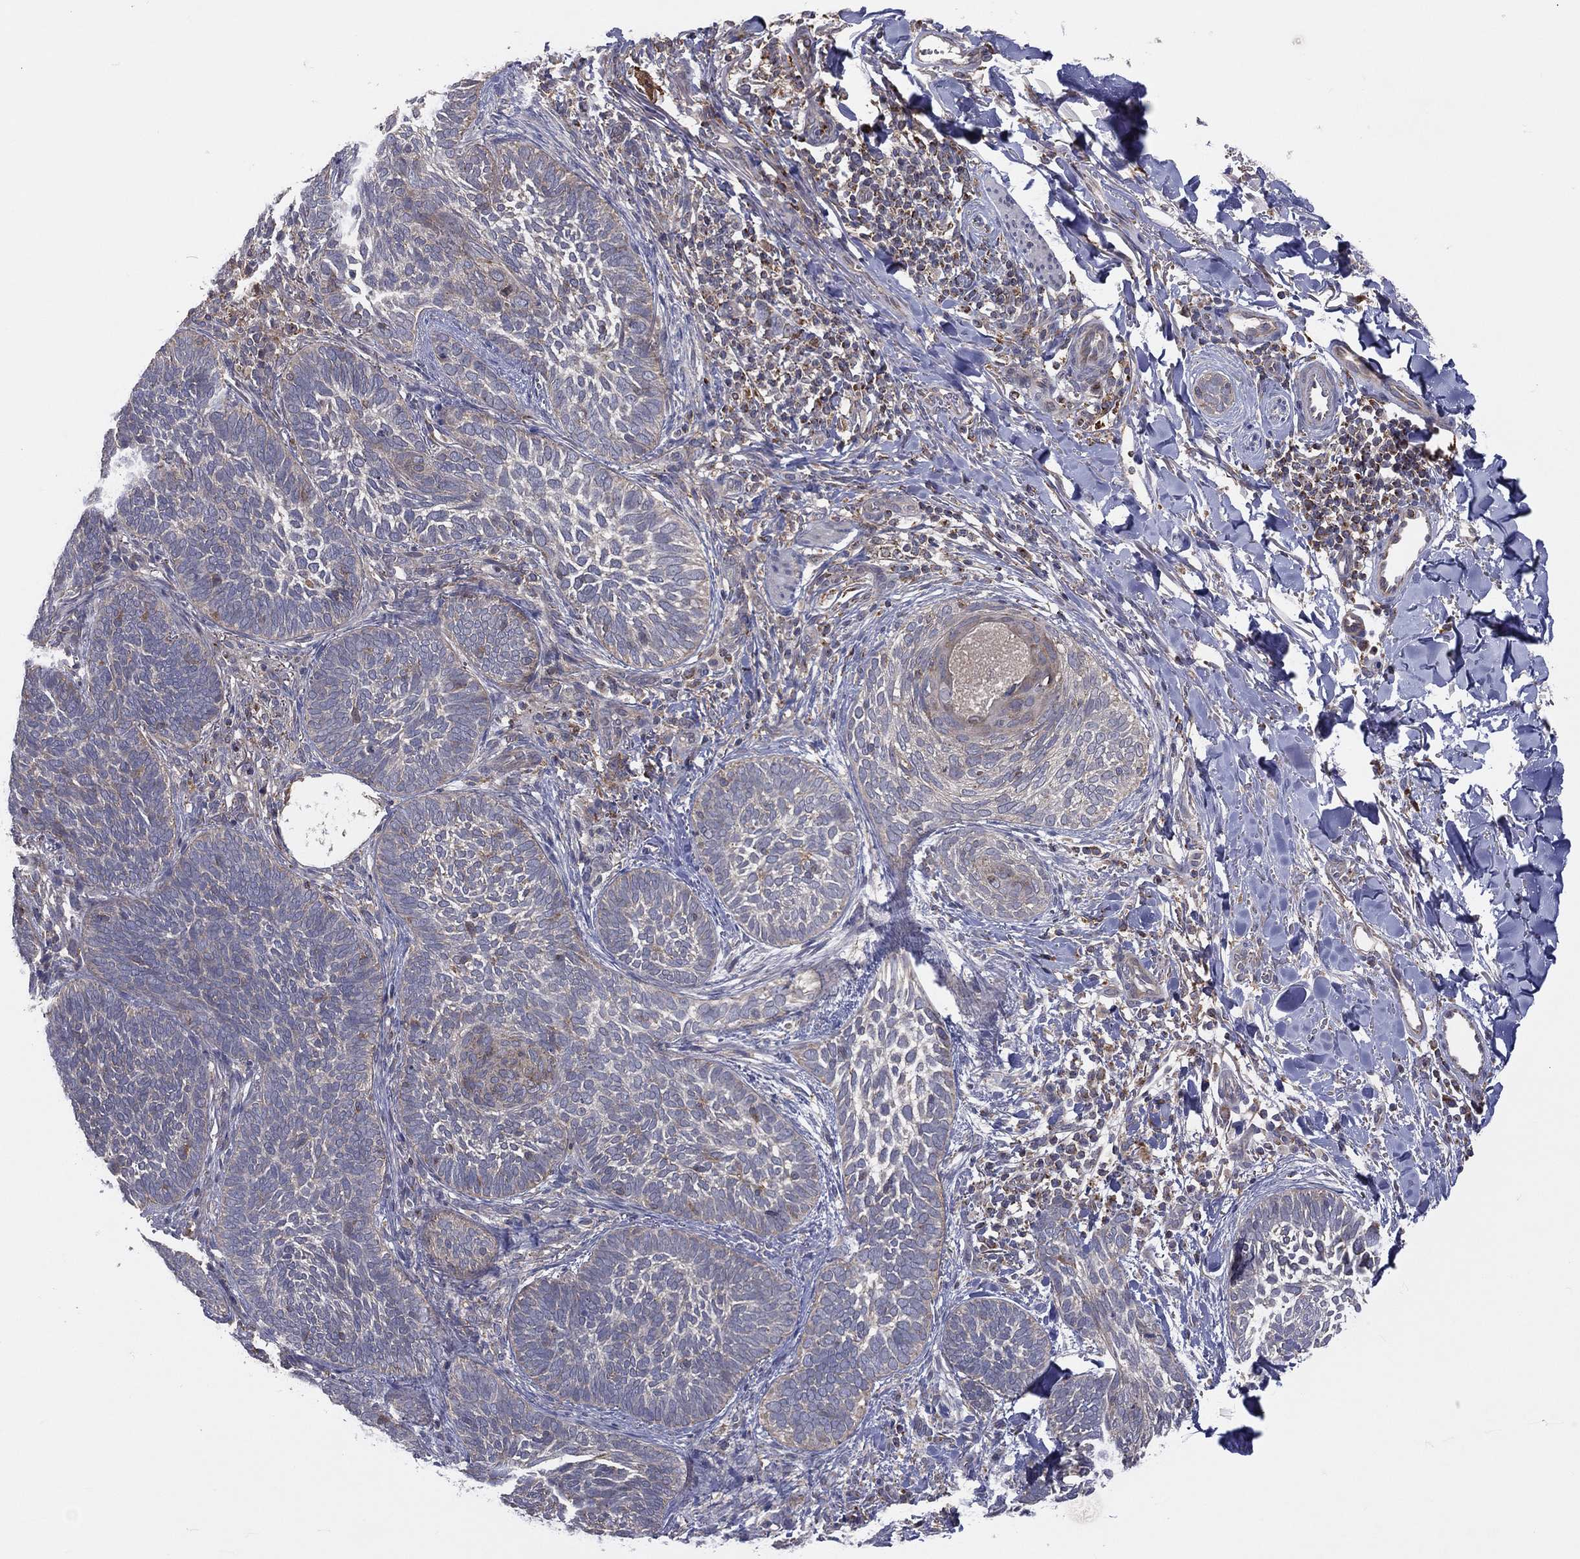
{"staining": {"intensity": "negative", "quantity": "none", "location": "none"}, "tissue": "skin cancer", "cell_type": "Tumor cells", "image_type": "cancer", "snomed": [{"axis": "morphology", "description": "Normal tissue, NOS"}, {"axis": "morphology", "description": "Basal cell carcinoma"}, {"axis": "topography", "description": "Skin"}], "caption": "The histopathology image exhibits no staining of tumor cells in basal cell carcinoma (skin).", "gene": "STARD3", "patient": {"sex": "male", "age": 46}}